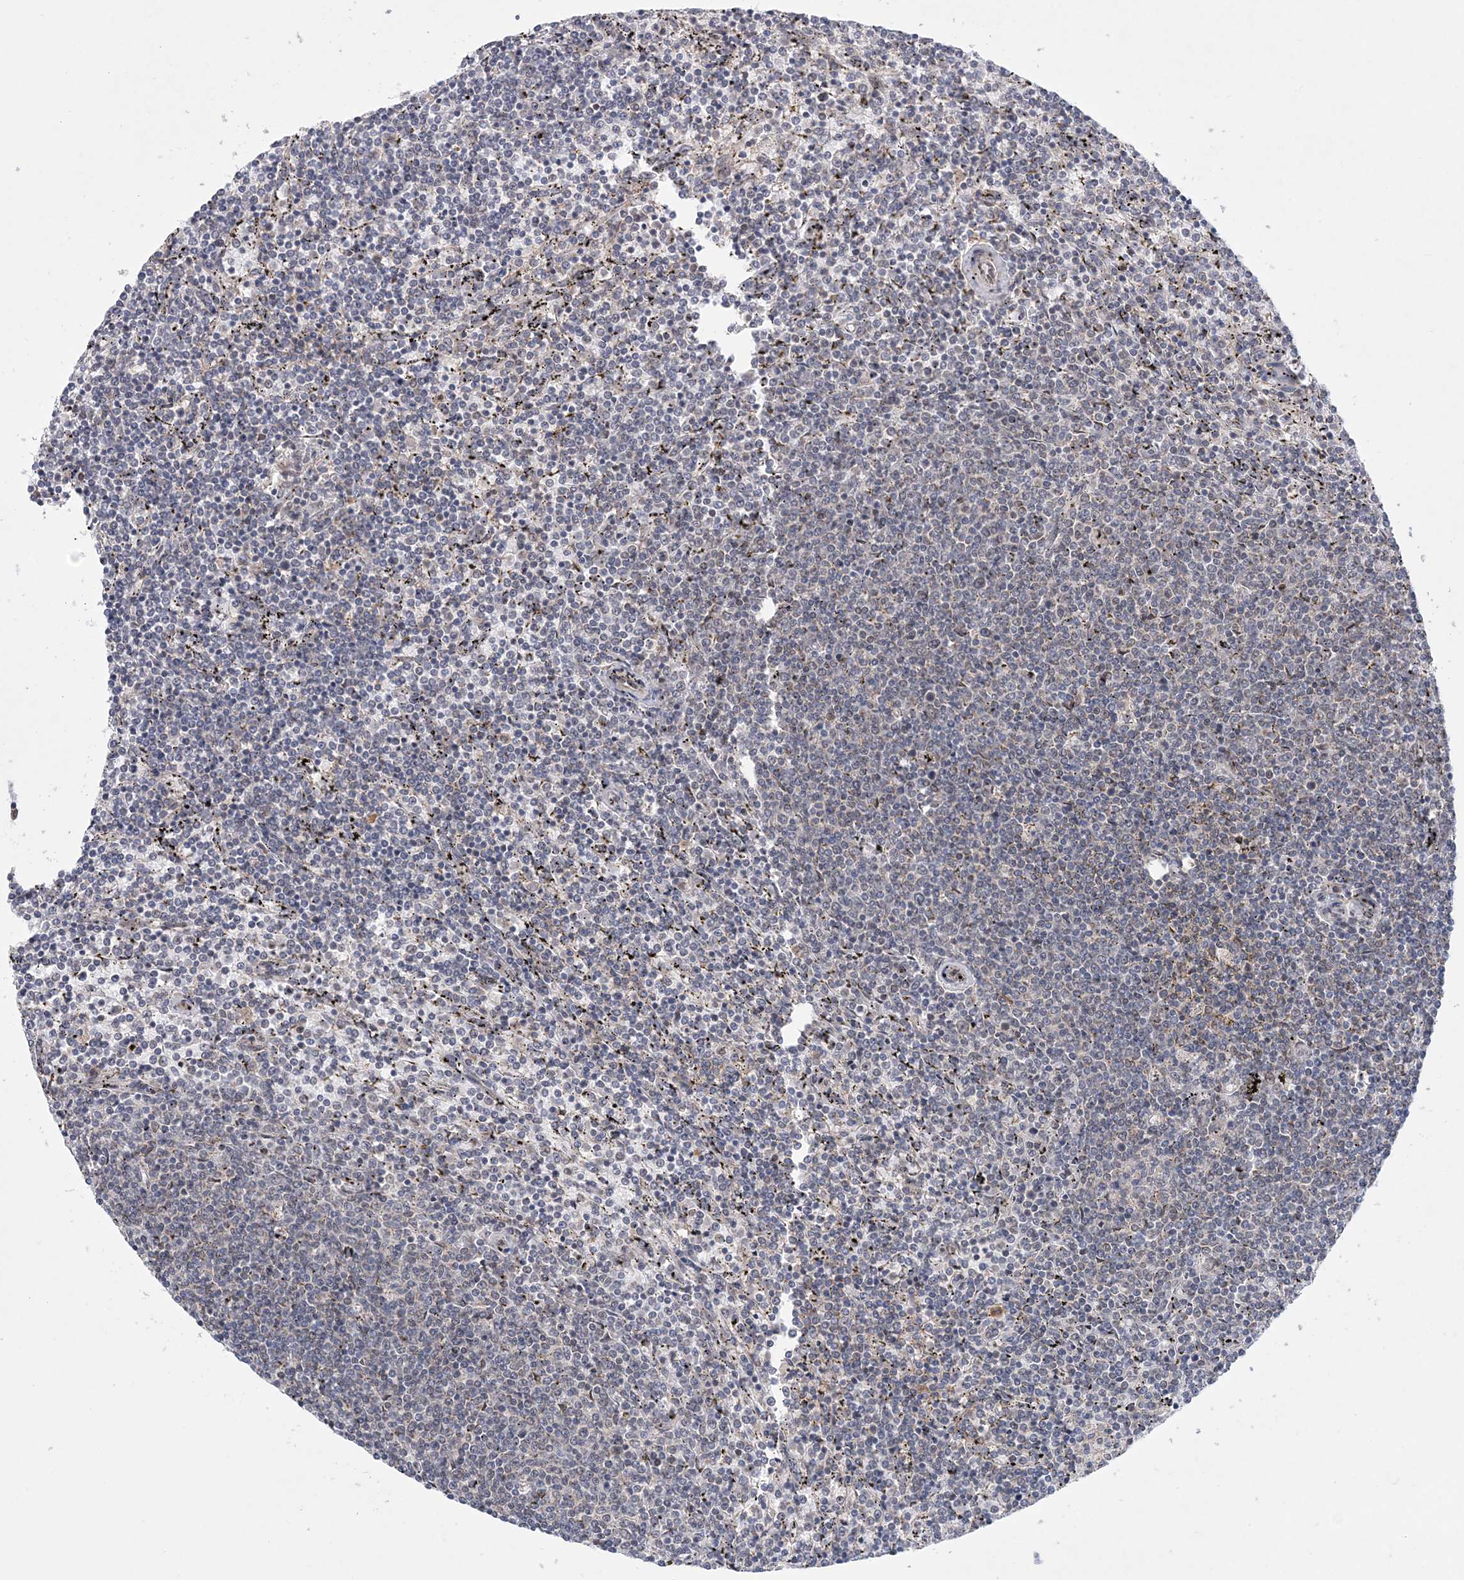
{"staining": {"intensity": "negative", "quantity": "none", "location": "none"}, "tissue": "lymphoma", "cell_type": "Tumor cells", "image_type": "cancer", "snomed": [{"axis": "morphology", "description": "Malignant lymphoma, non-Hodgkin's type, Low grade"}, {"axis": "topography", "description": "Spleen"}], "caption": "Low-grade malignant lymphoma, non-Hodgkin's type was stained to show a protein in brown. There is no significant expression in tumor cells.", "gene": "PCYOX1L", "patient": {"sex": "female", "age": 50}}